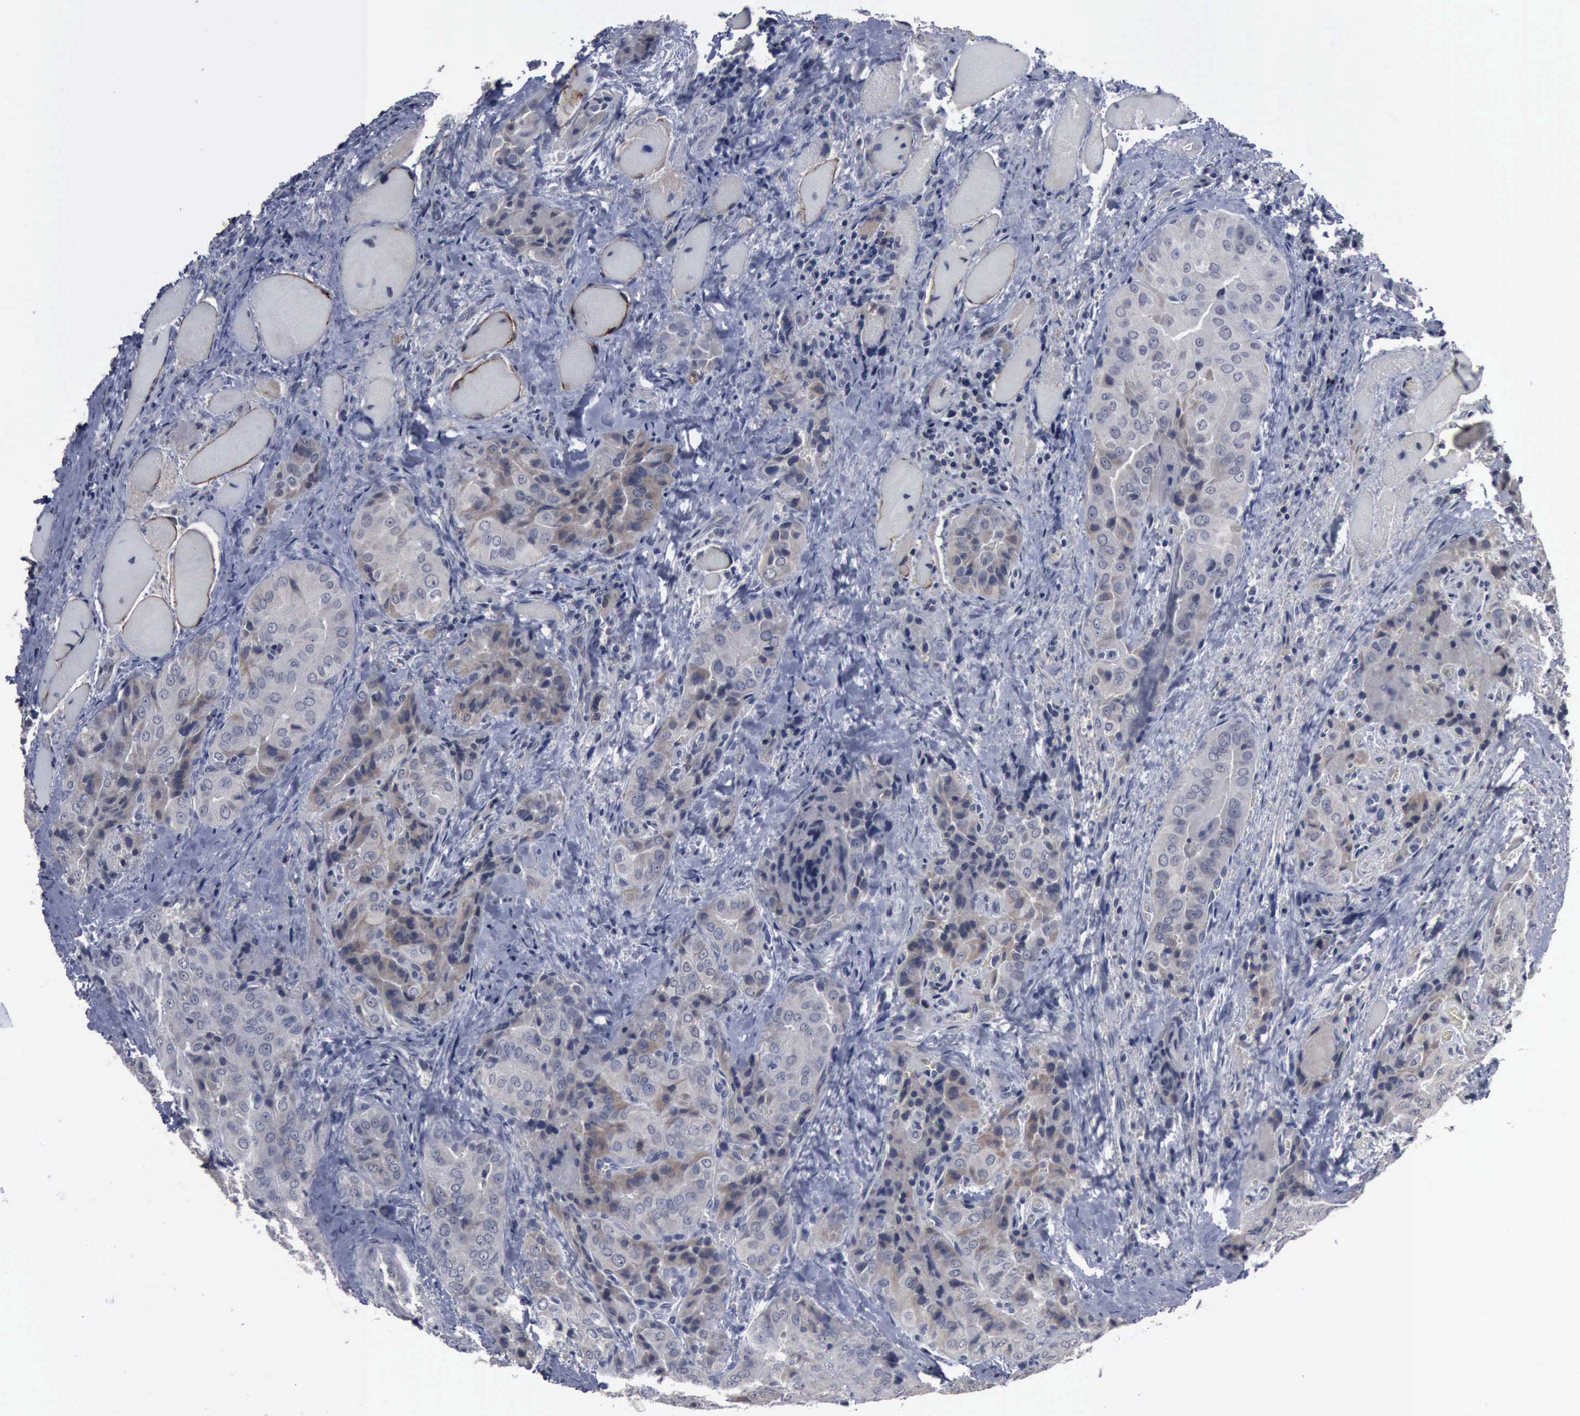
{"staining": {"intensity": "weak", "quantity": "25%-75%", "location": "cytoplasmic/membranous"}, "tissue": "thyroid cancer", "cell_type": "Tumor cells", "image_type": "cancer", "snomed": [{"axis": "morphology", "description": "Papillary adenocarcinoma, NOS"}, {"axis": "topography", "description": "Thyroid gland"}], "caption": "Immunohistochemistry of papillary adenocarcinoma (thyroid) reveals low levels of weak cytoplasmic/membranous staining in about 25%-75% of tumor cells.", "gene": "MYO18B", "patient": {"sex": "female", "age": 71}}